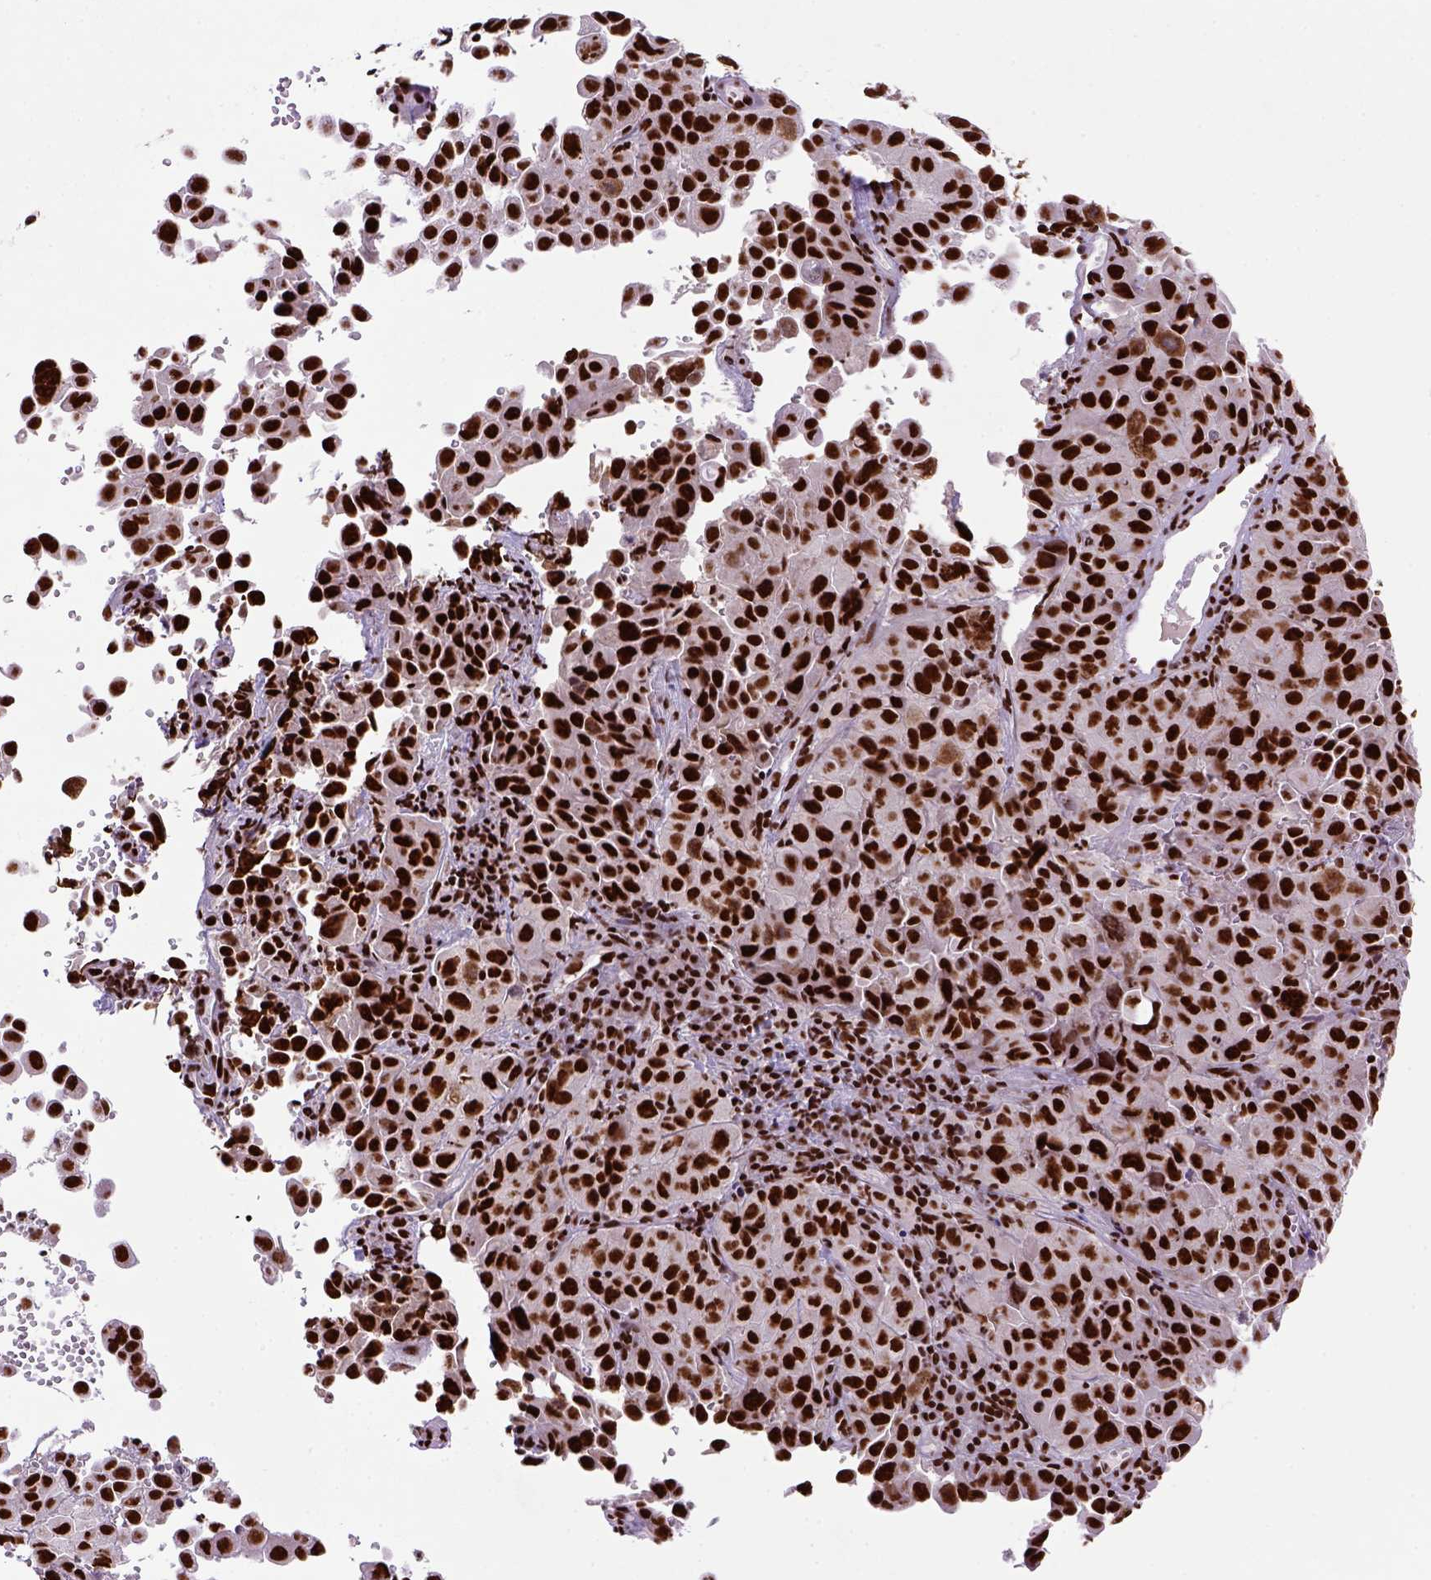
{"staining": {"intensity": "strong", "quantity": ">75%", "location": "nuclear"}, "tissue": "cervical cancer", "cell_type": "Tumor cells", "image_type": "cancer", "snomed": [{"axis": "morphology", "description": "Squamous cell carcinoma, NOS"}, {"axis": "topography", "description": "Cervix"}], "caption": "The micrograph exhibits a brown stain indicating the presence of a protein in the nuclear of tumor cells in cervical cancer (squamous cell carcinoma).", "gene": "NSMCE2", "patient": {"sex": "female", "age": 55}}